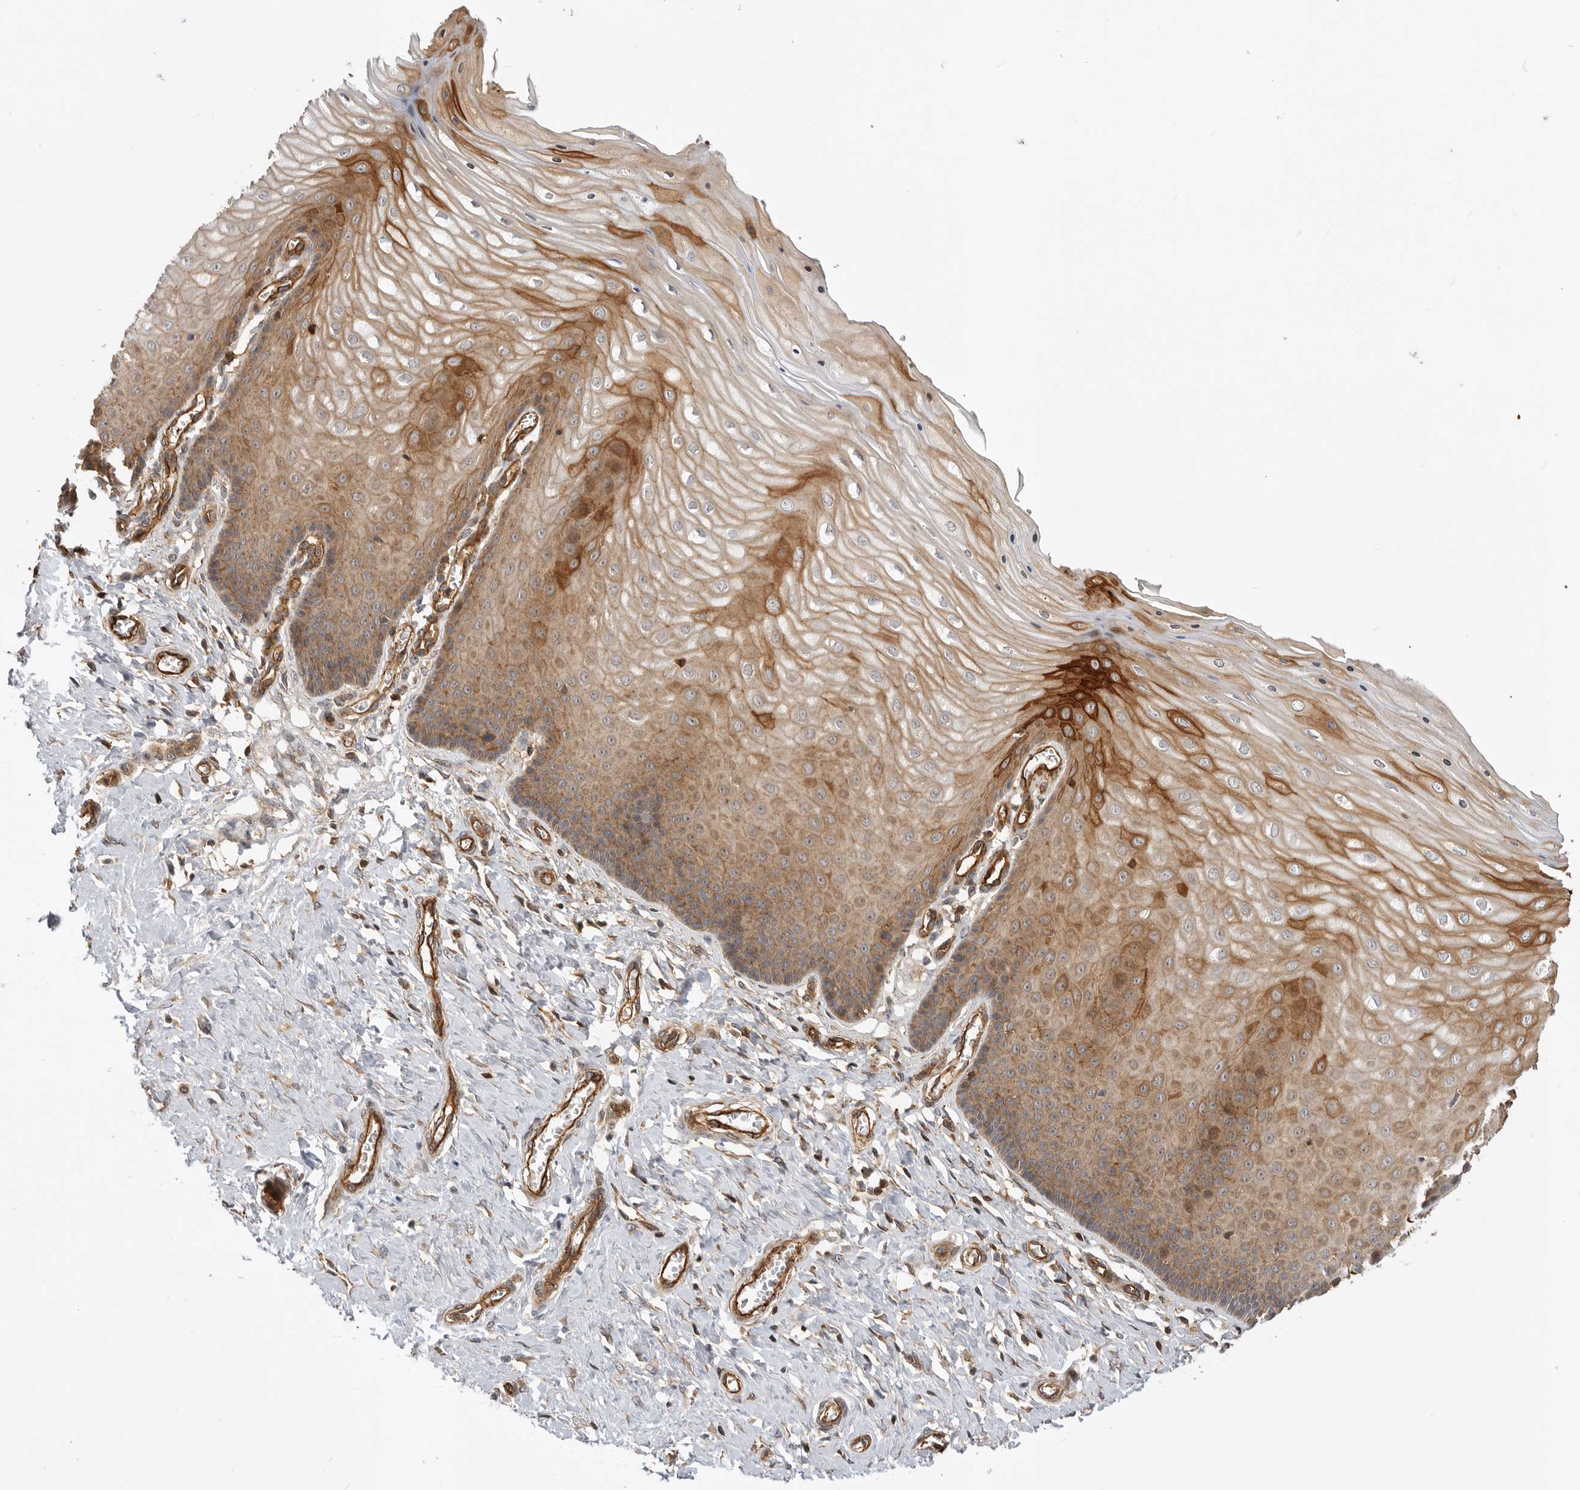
{"staining": {"intensity": "moderate", "quantity": ">75%", "location": "cytoplasmic/membranous"}, "tissue": "cervix", "cell_type": "Squamous epithelial cells", "image_type": "normal", "snomed": [{"axis": "morphology", "description": "Normal tissue, NOS"}, {"axis": "topography", "description": "Cervix"}], "caption": "Immunohistochemical staining of benign human cervix reveals >75% levels of moderate cytoplasmic/membranous protein staining in approximately >75% of squamous epithelial cells.", "gene": "GPATCH2", "patient": {"sex": "female", "age": 55}}